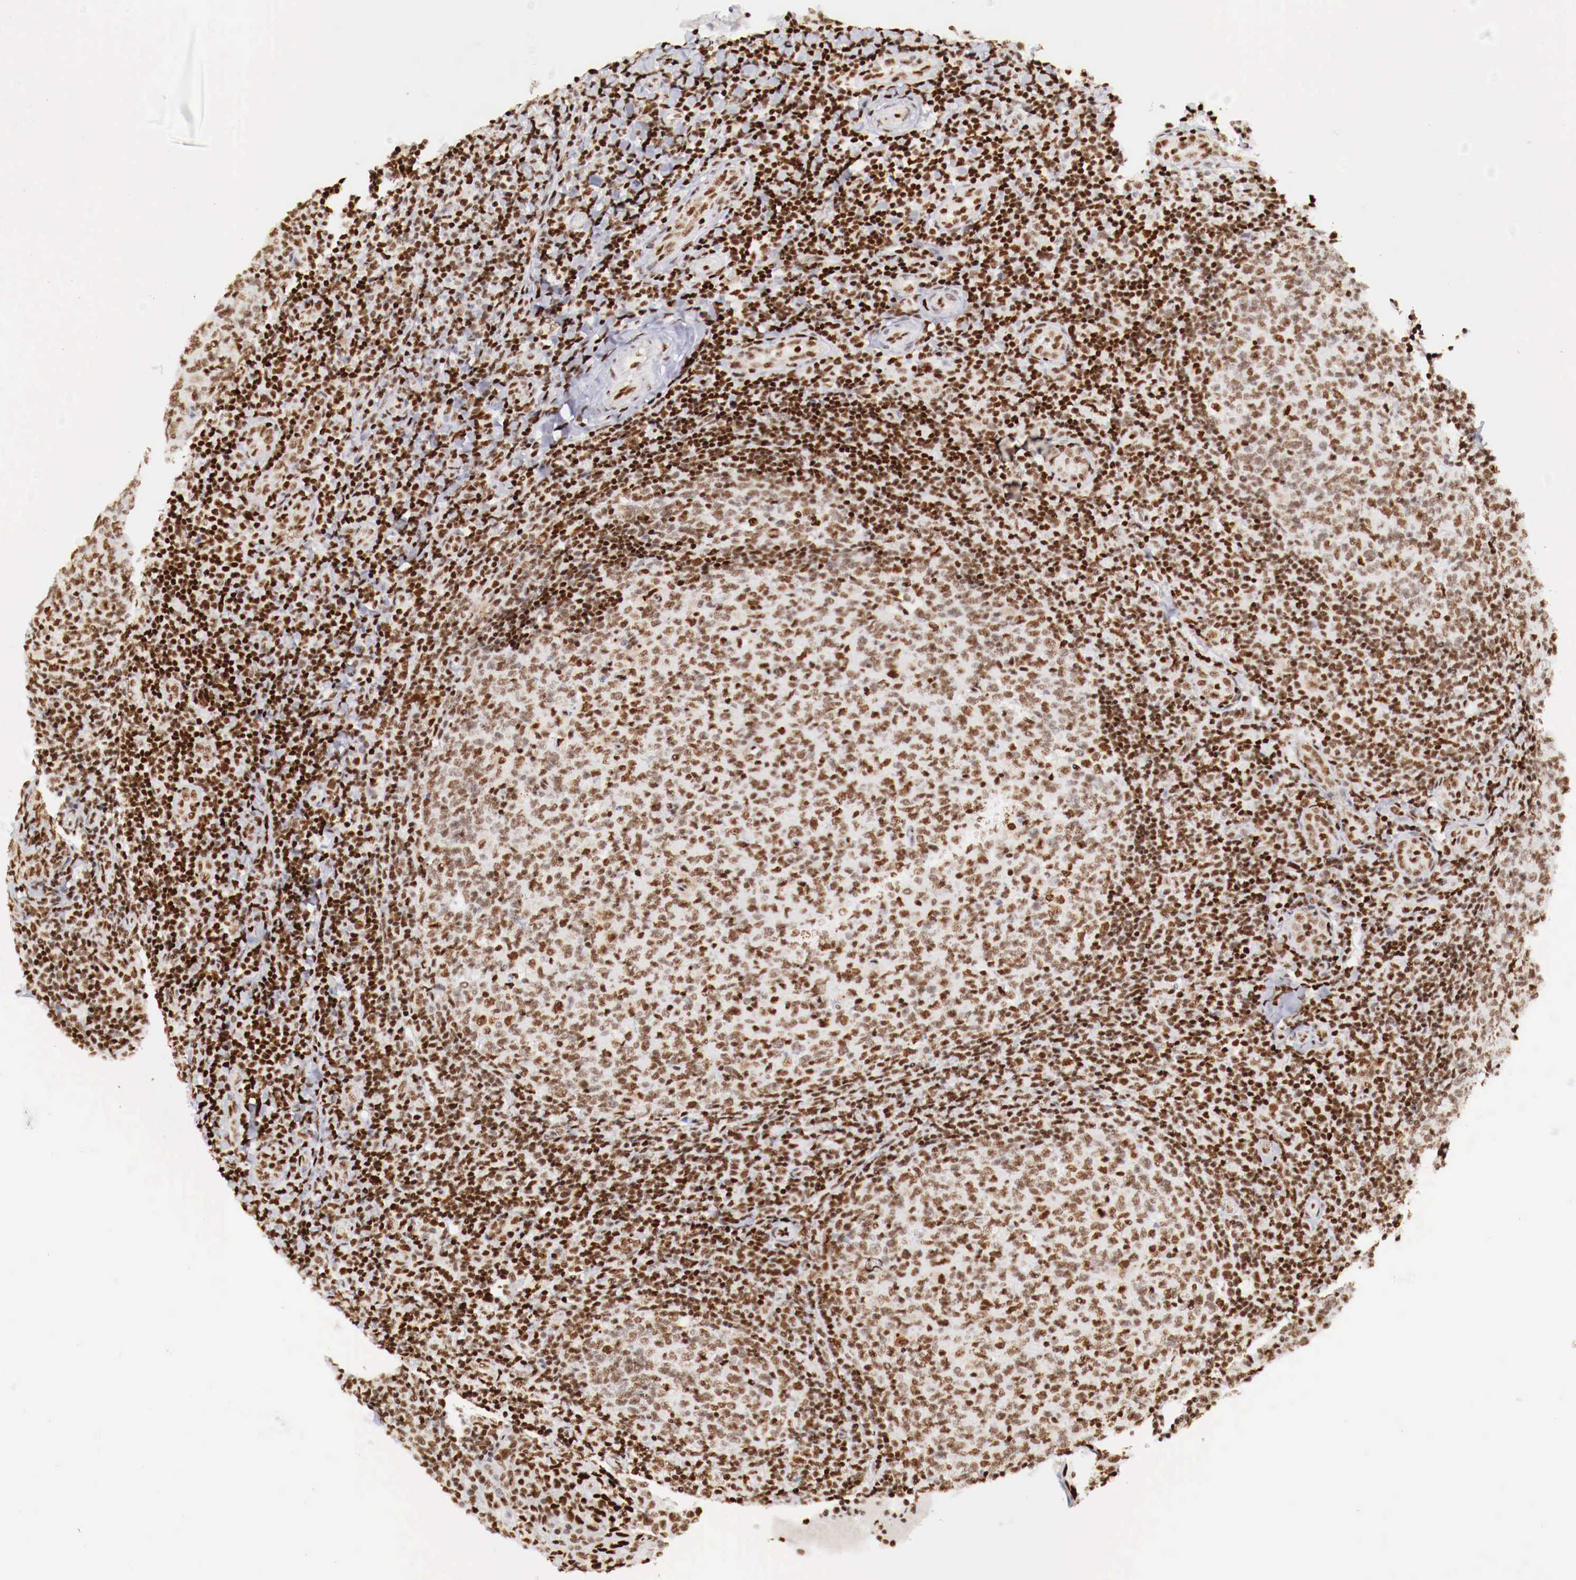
{"staining": {"intensity": "strong", "quantity": ">75%", "location": "nuclear"}, "tissue": "tonsil", "cell_type": "Germinal center cells", "image_type": "normal", "snomed": [{"axis": "morphology", "description": "Normal tissue, NOS"}, {"axis": "topography", "description": "Tonsil"}], "caption": "Unremarkable tonsil displays strong nuclear positivity in approximately >75% of germinal center cells, visualized by immunohistochemistry. (IHC, brightfield microscopy, high magnification).", "gene": "MAX", "patient": {"sex": "female", "age": 3}}